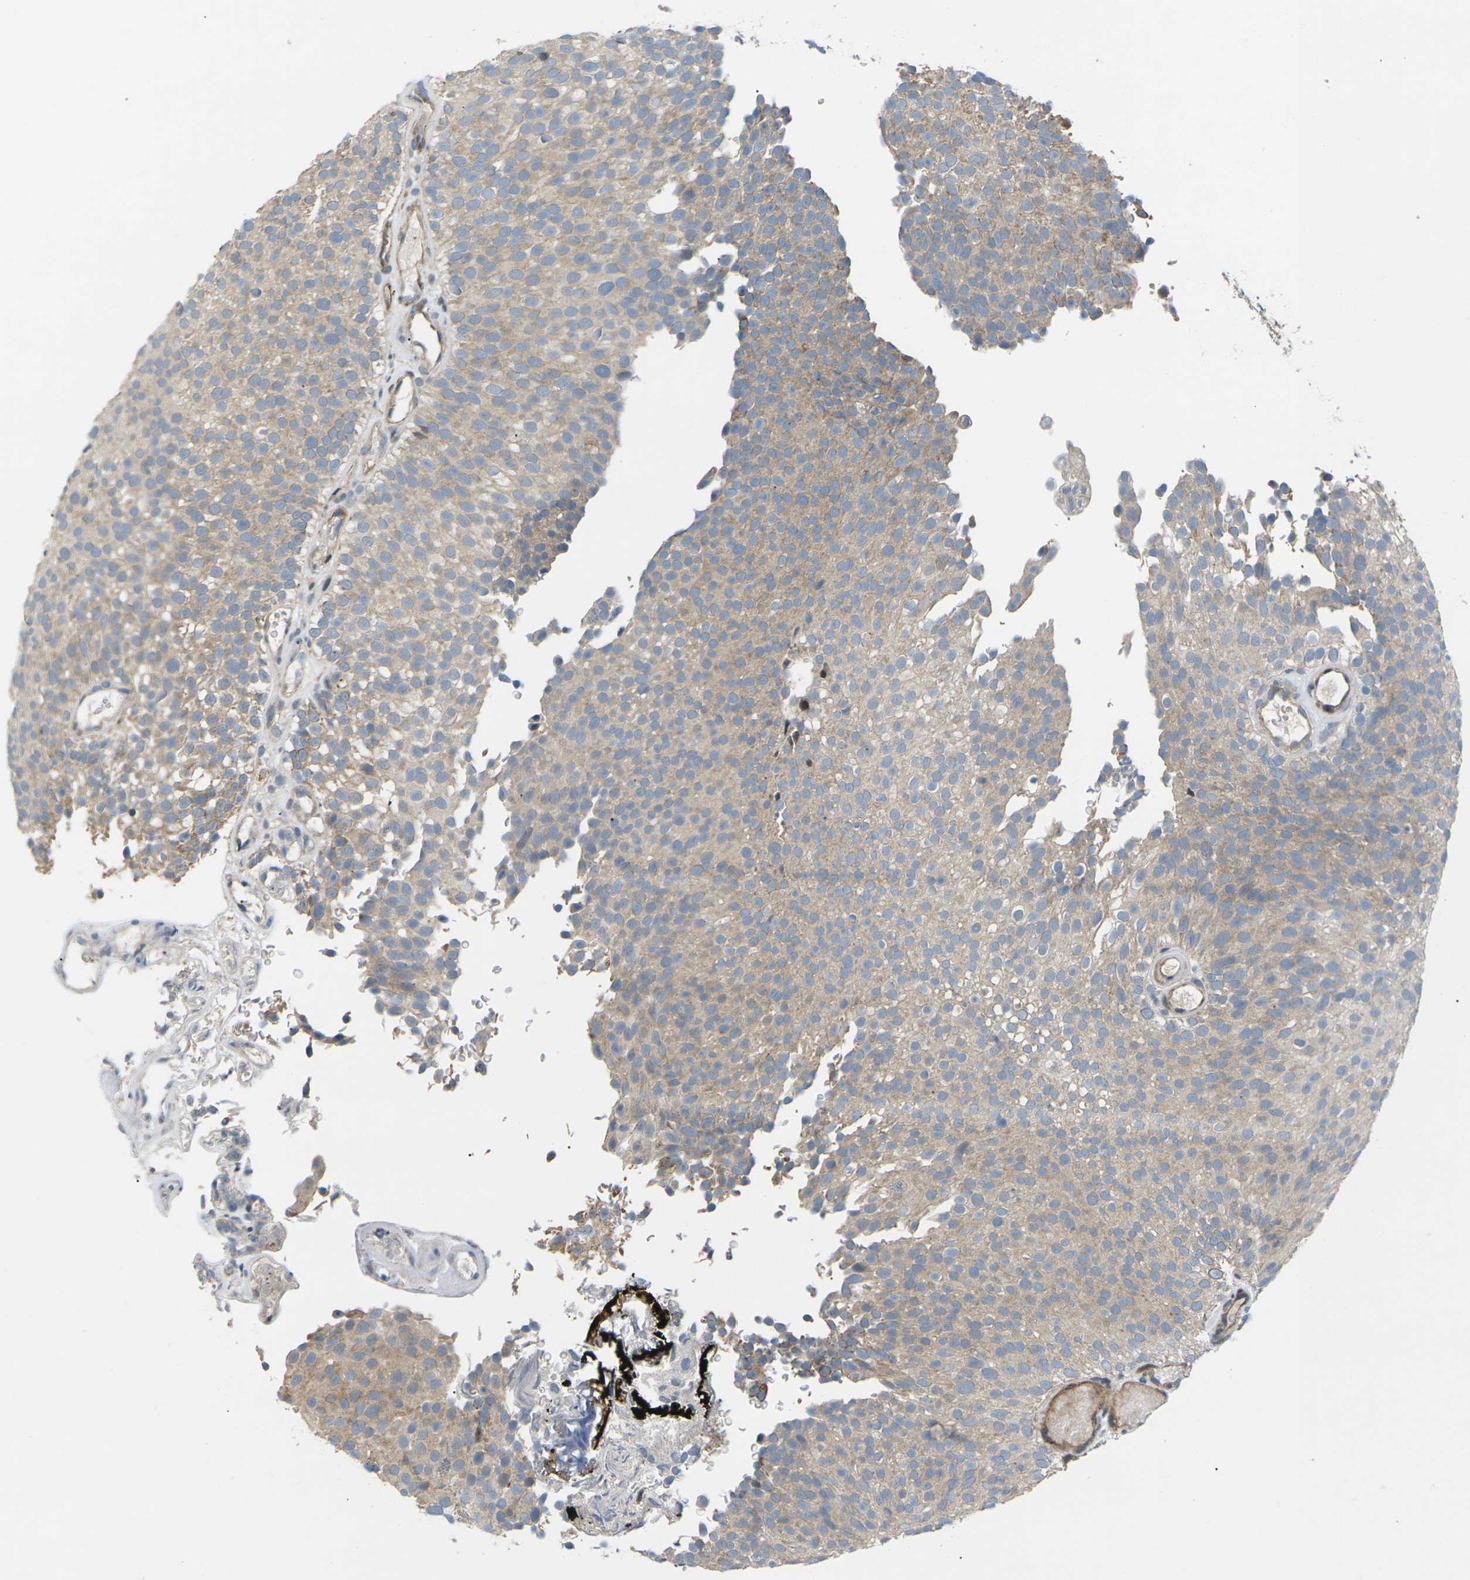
{"staining": {"intensity": "weak", "quantity": ">75%", "location": "cytoplasmic/membranous"}, "tissue": "urothelial cancer", "cell_type": "Tumor cells", "image_type": "cancer", "snomed": [{"axis": "morphology", "description": "Urothelial carcinoma, Low grade"}, {"axis": "topography", "description": "Urinary bladder"}], "caption": "Immunohistochemical staining of human urothelial carcinoma (low-grade) shows low levels of weak cytoplasmic/membranous expression in approximately >75% of tumor cells.", "gene": "RPS6KA3", "patient": {"sex": "male", "age": 78}}